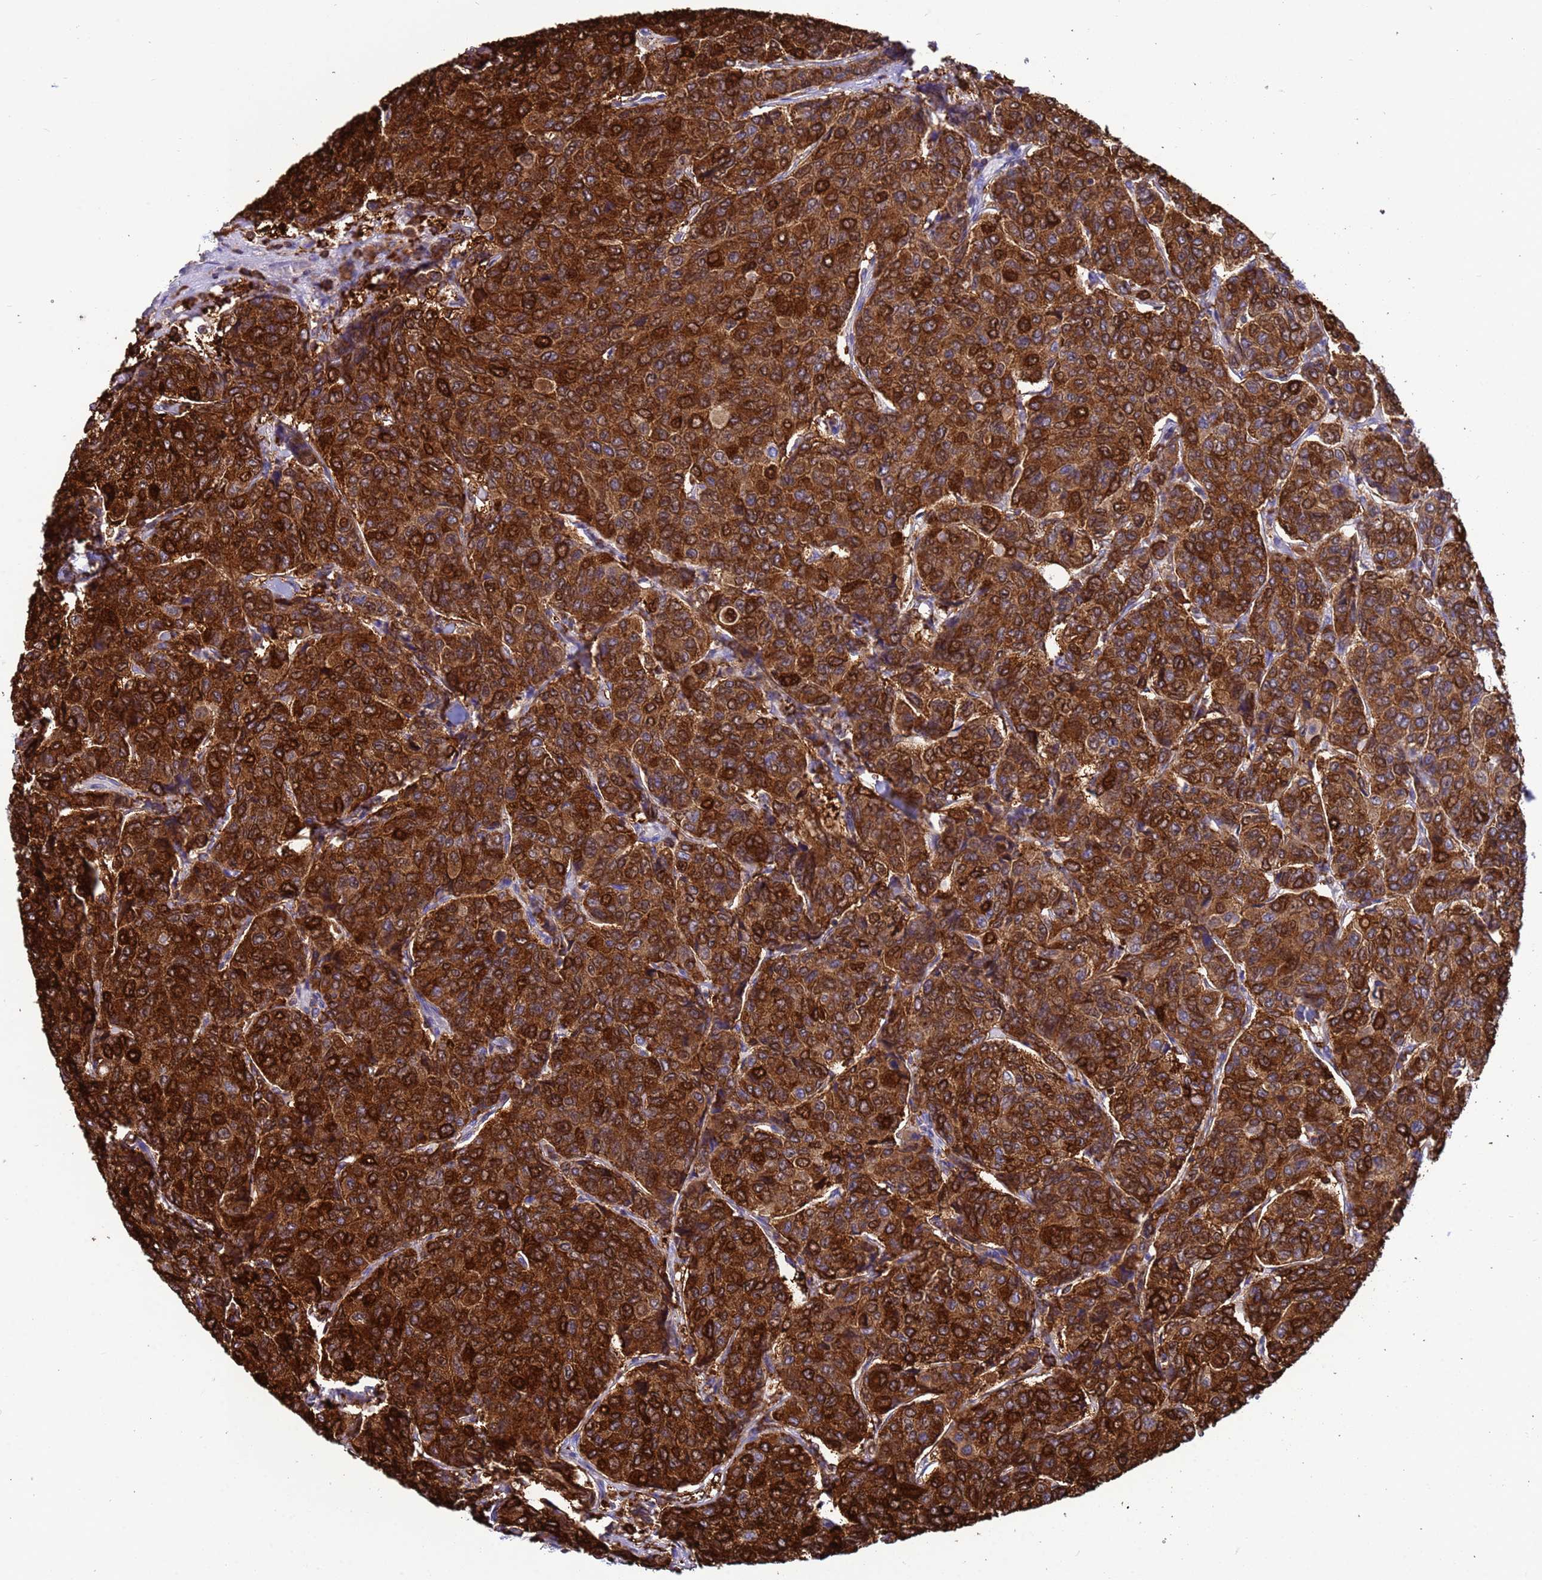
{"staining": {"intensity": "strong", "quantity": ">75%", "location": "cytoplasmic/membranous"}, "tissue": "breast cancer", "cell_type": "Tumor cells", "image_type": "cancer", "snomed": [{"axis": "morphology", "description": "Duct carcinoma"}, {"axis": "topography", "description": "Breast"}], "caption": "Breast intraductal carcinoma stained with DAB (3,3'-diaminobenzidine) immunohistochemistry shows high levels of strong cytoplasmic/membranous staining in about >75% of tumor cells.", "gene": "EZR", "patient": {"sex": "female", "age": 55}}